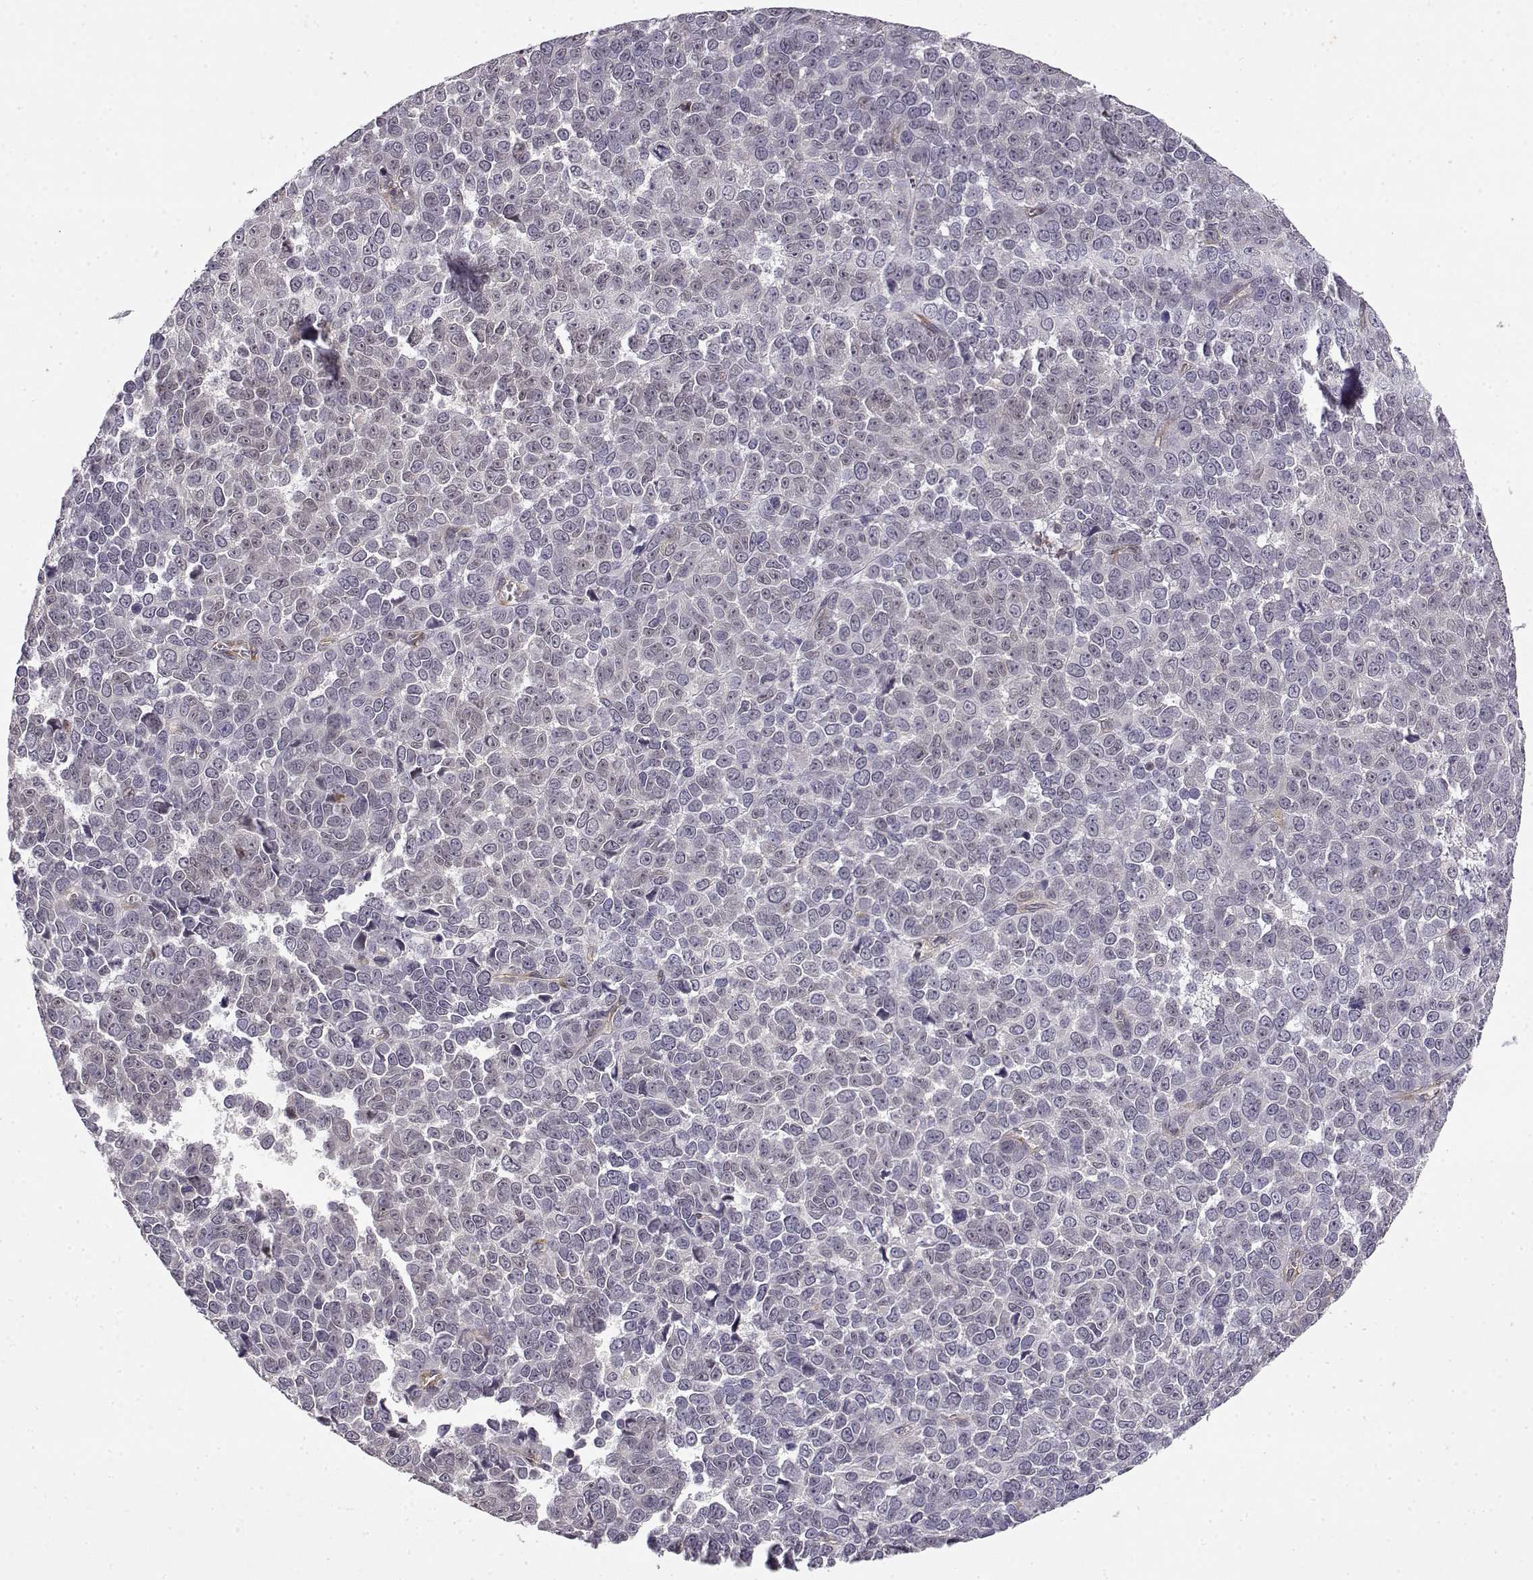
{"staining": {"intensity": "negative", "quantity": "none", "location": "none"}, "tissue": "melanoma", "cell_type": "Tumor cells", "image_type": "cancer", "snomed": [{"axis": "morphology", "description": "Malignant melanoma, NOS"}, {"axis": "topography", "description": "Skin"}], "caption": "IHC photomicrograph of neoplastic tissue: melanoma stained with DAB shows no significant protein positivity in tumor cells.", "gene": "IFITM1", "patient": {"sex": "female", "age": 95}}